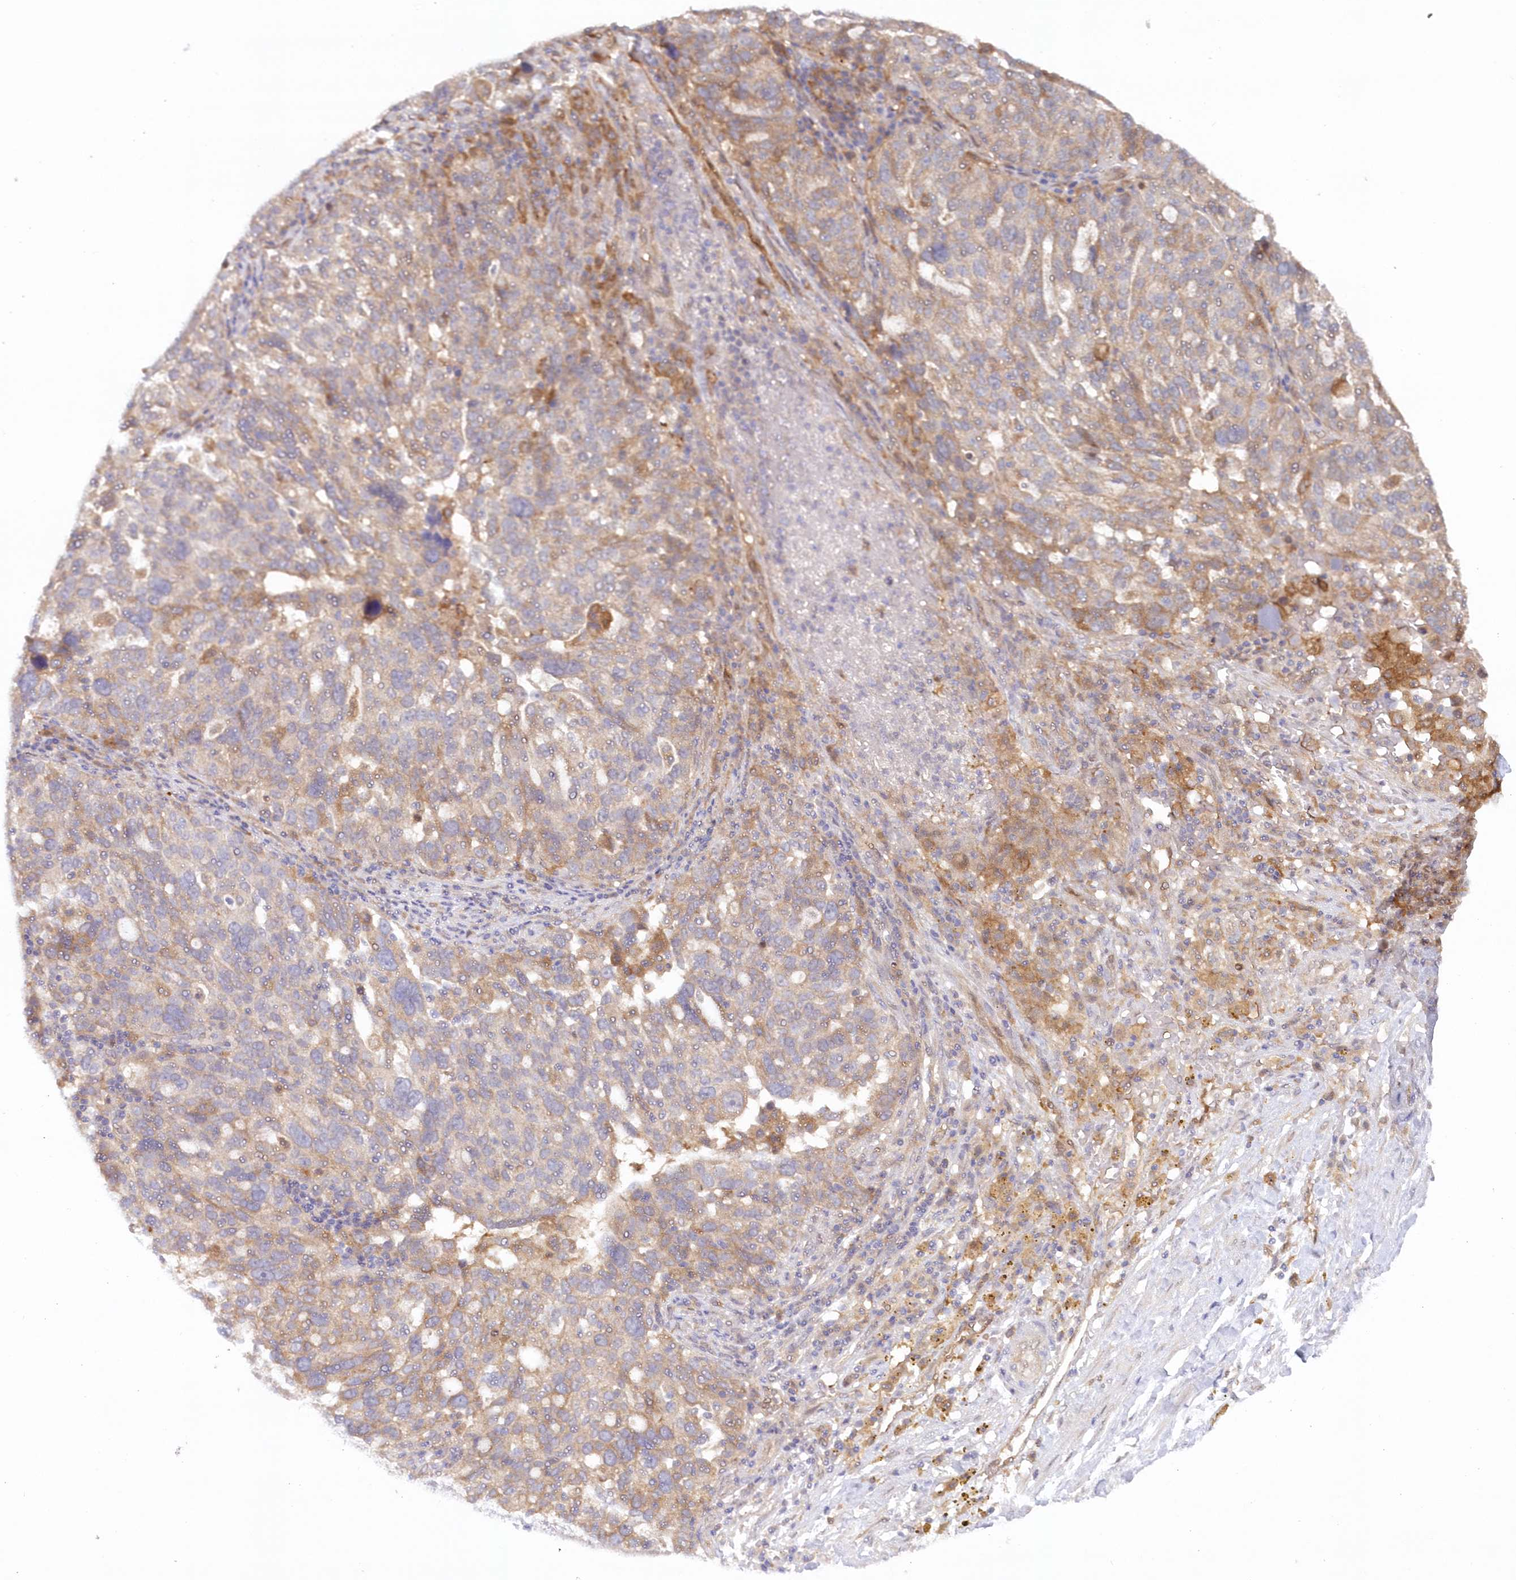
{"staining": {"intensity": "weak", "quantity": "<25%", "location": "cytoplasmic/membranous"}, "tissue": "ovarian cancer", "cell_type": "Tumor cells", "image_type": "cancer", "snomed": [{"axis": "morphology", "description": "Cystadenocarcinoma, serous, NOS"}, {"axis": "topography", "description": "Ovary"}], "caption": "Protein analysis of ovarian cancer (serous cystadenocarcinoma) demonstrates no significant expression in tumor cells. (Stains: DAB (3,3'-diaminobenzidine) immunohistochemistry with hematoxylin counter stain, Microscopy: brightfield microscopy at high magnification).", "gene": "GBE1", "patient": {"sex": "female", "age": 59}}